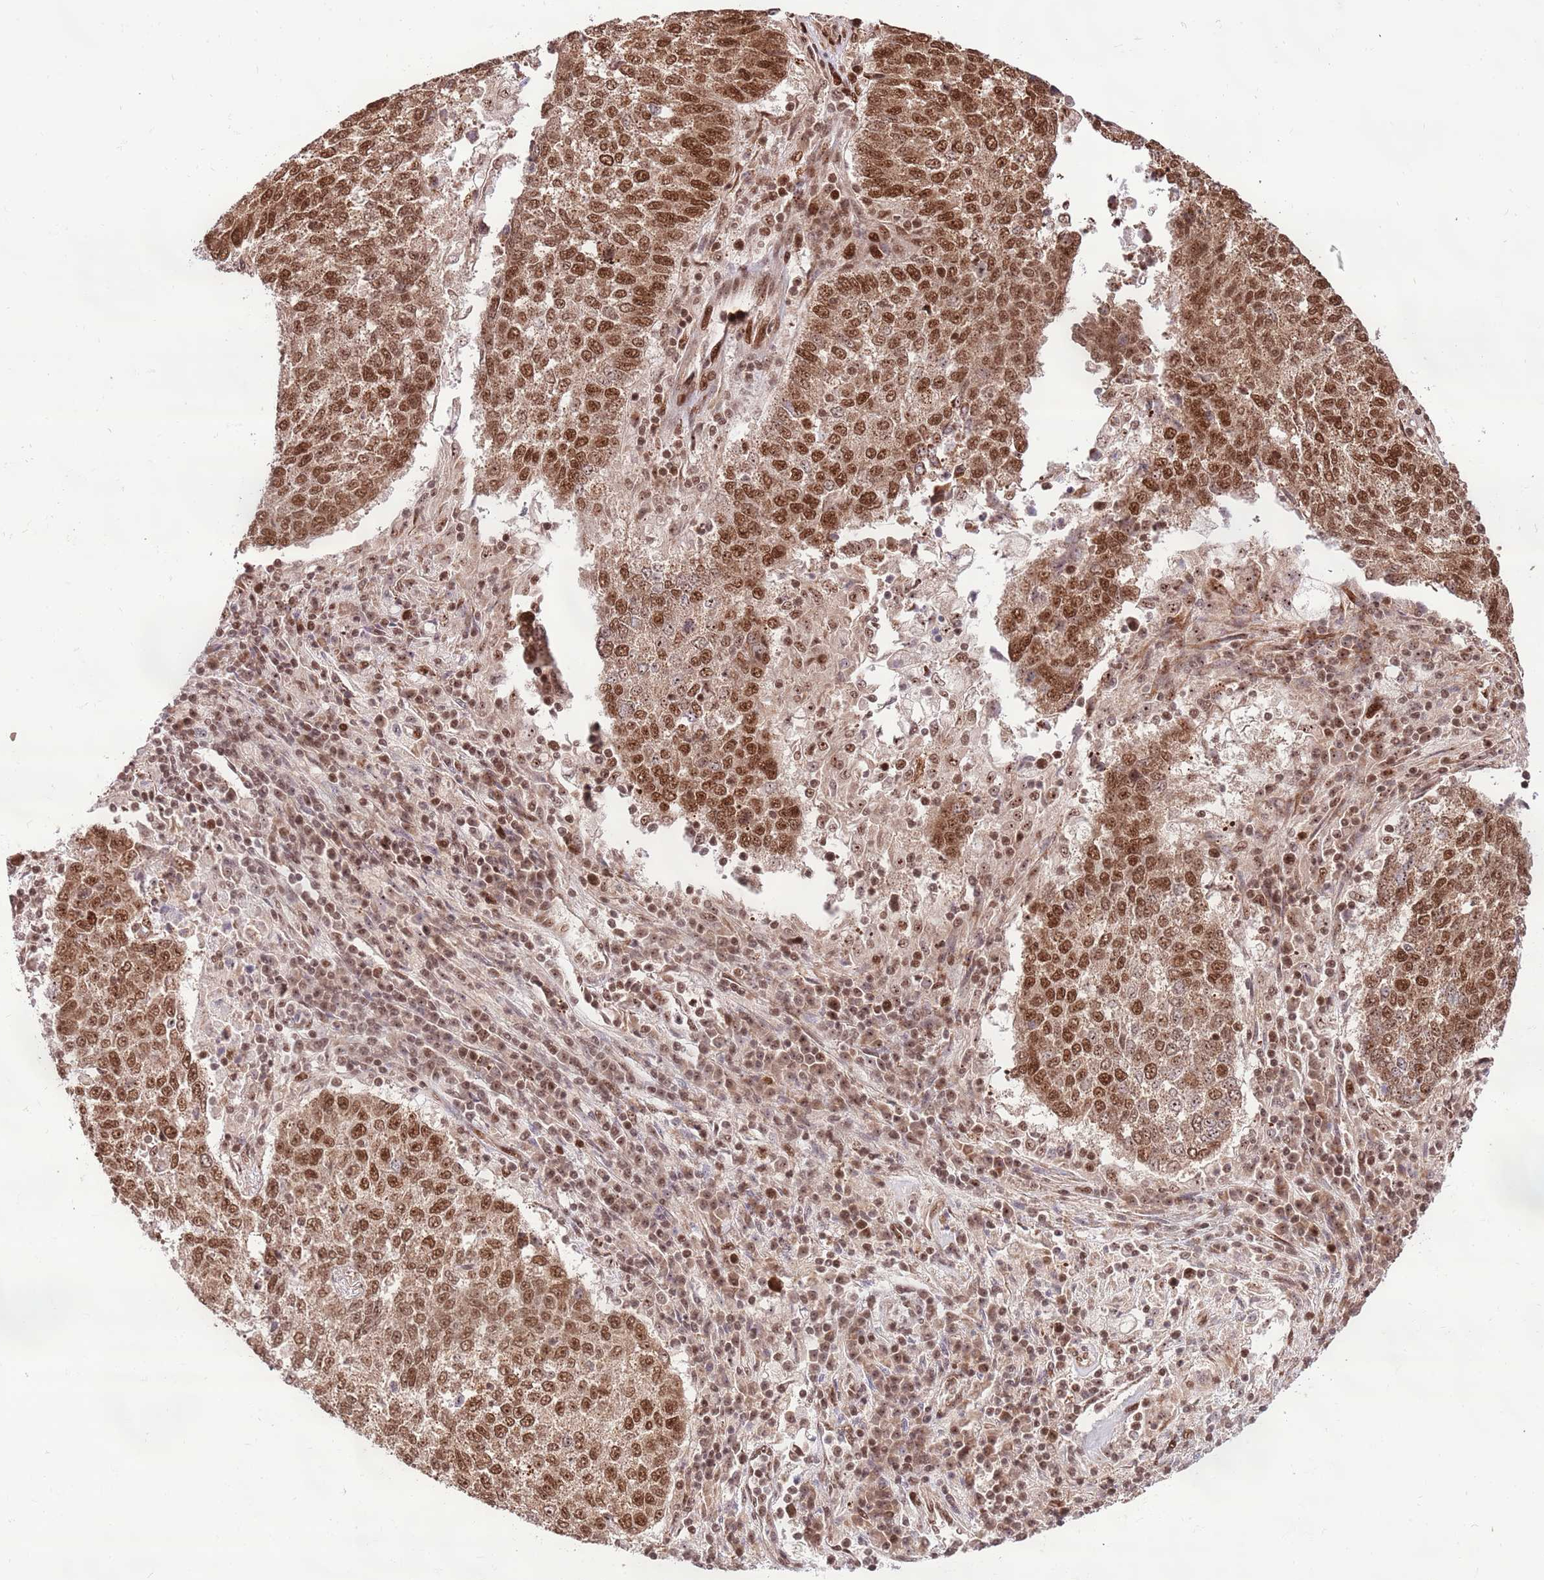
{"staining": {"intensity": "moderate", "quantity": ">75%", "location": "cytoplasmic/membranous,nuclear"}, "tissue": "lung cancer", "cell_type": "Tumor cells", "image_type": "cancer", "snomed": [{"axis": "morphology", "description": "Squamous cell carcinoma, NOS"}, {"axis": "topography", "description": "Lung"}], "caption": "Protein expression analysis of human lung cancer (squamous cell carcinoma) reveals moderate cytoplasmic/membranous and nuclear expression in about >75% of tumor cells. The staining was performed using DAB (3,3'-diaminobenzidine), with brown indicating positive protein expression. Nuclei are stained blue with hematoxylin.", "gene": "RIF1", "patient": {"sex": "male", "age": 73}}